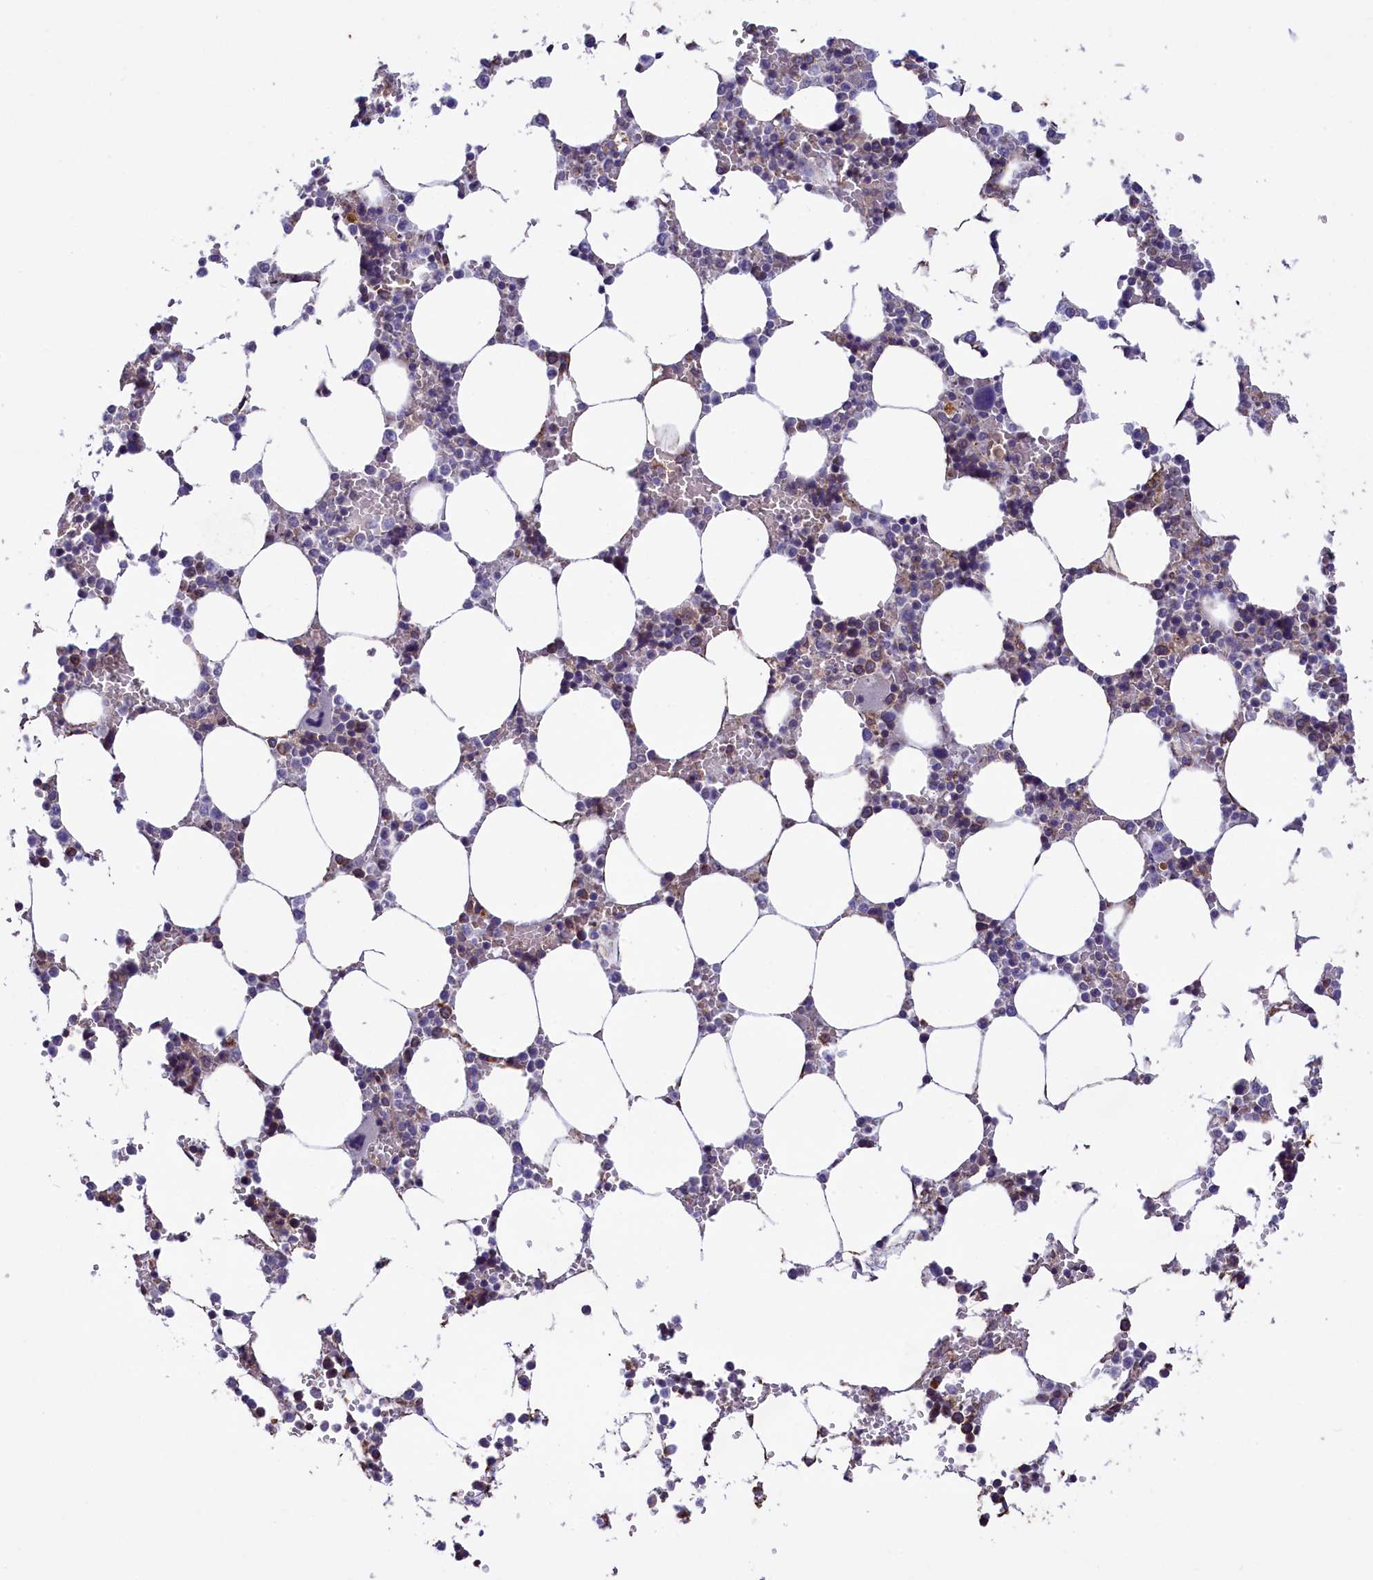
{"staining": {"intensity": "moderate", "quantity": "<25%", "location": "cytoplasmic/membranous"}, "tissue": "bone marrow", "cell_type": "Hematopoietic cells", "image_type": "normal", "snomed": [{"axis": "morphology", "description": "Normal tissue, NOS"}, {"axis": "topography", "description": "Bone marrow"}], "caption": "A brown stain shows moderate cytoplasmic/membranous expression of a protein in hematopoietic cells of benign bone marrow. The staining was performed using DAB (3,3'-diaminobenzidine) to visualize the protein expression in brown, while the nuclei were stained in blue with hematoxylin (Magnification: 20x).", "gene": "ACAD8", "patient": {"sex": "male", "age": 64}}